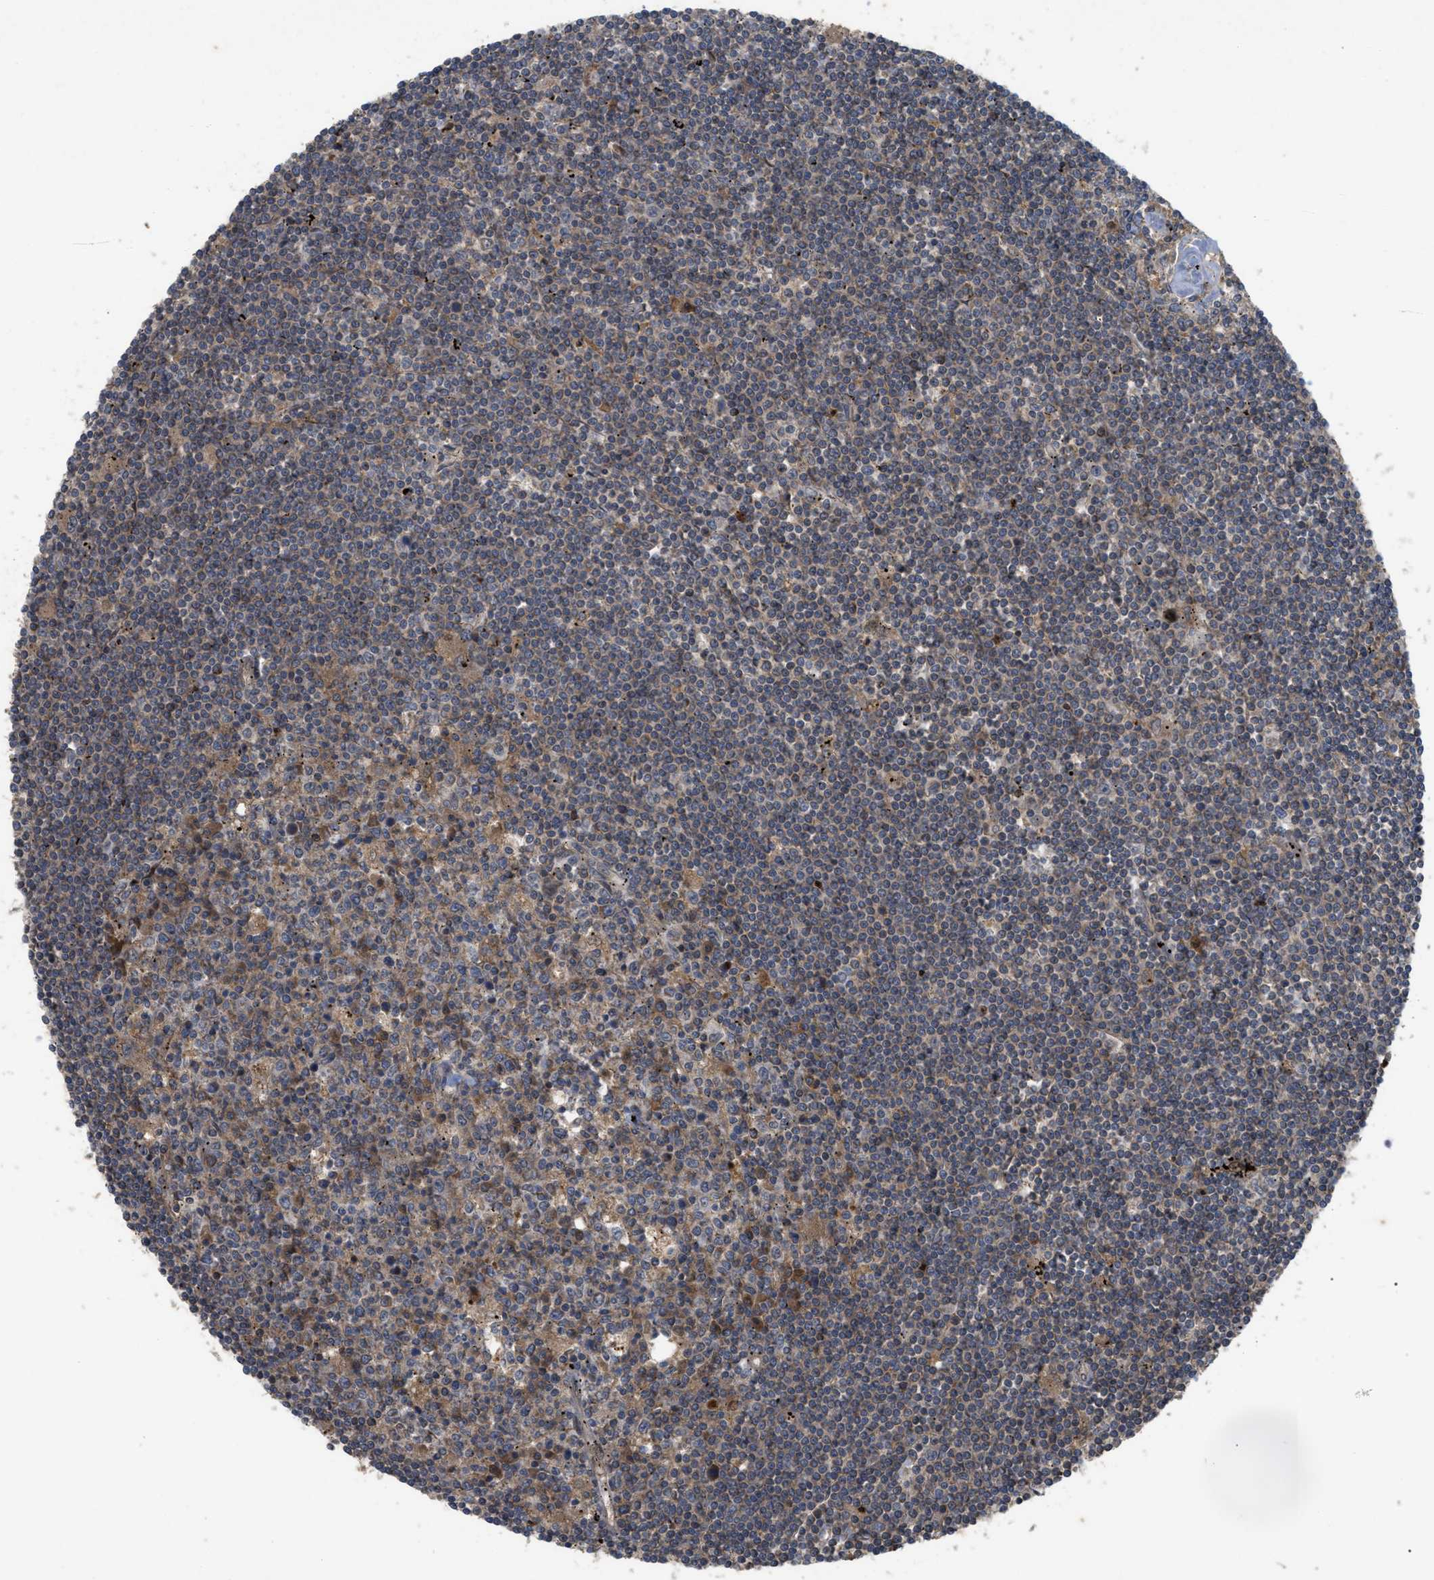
{"staining": {"intensity": "weak", "quantity": "25%-75%", "location": "cytoplasmic/membranous"}, "tissue": "lymphoma", "cell_type": "Tumor cells", "image_type": "cancer", "snomed": [{"axis": "morphology", "description": "Malignant lymphoma, non-Hodgkin's type, Low grade"}, {"axis": "topography", "description": "Spleen"}], "caption": "This is an image of IHC staining of malignant lymphoma, non-Hodgkin's type (low-grade), which shows weak positivity in the cytoplasmic/membranous of tumor cells.", "gene": "RAB2A", "patient": {"sex": "male", "age": 76}}